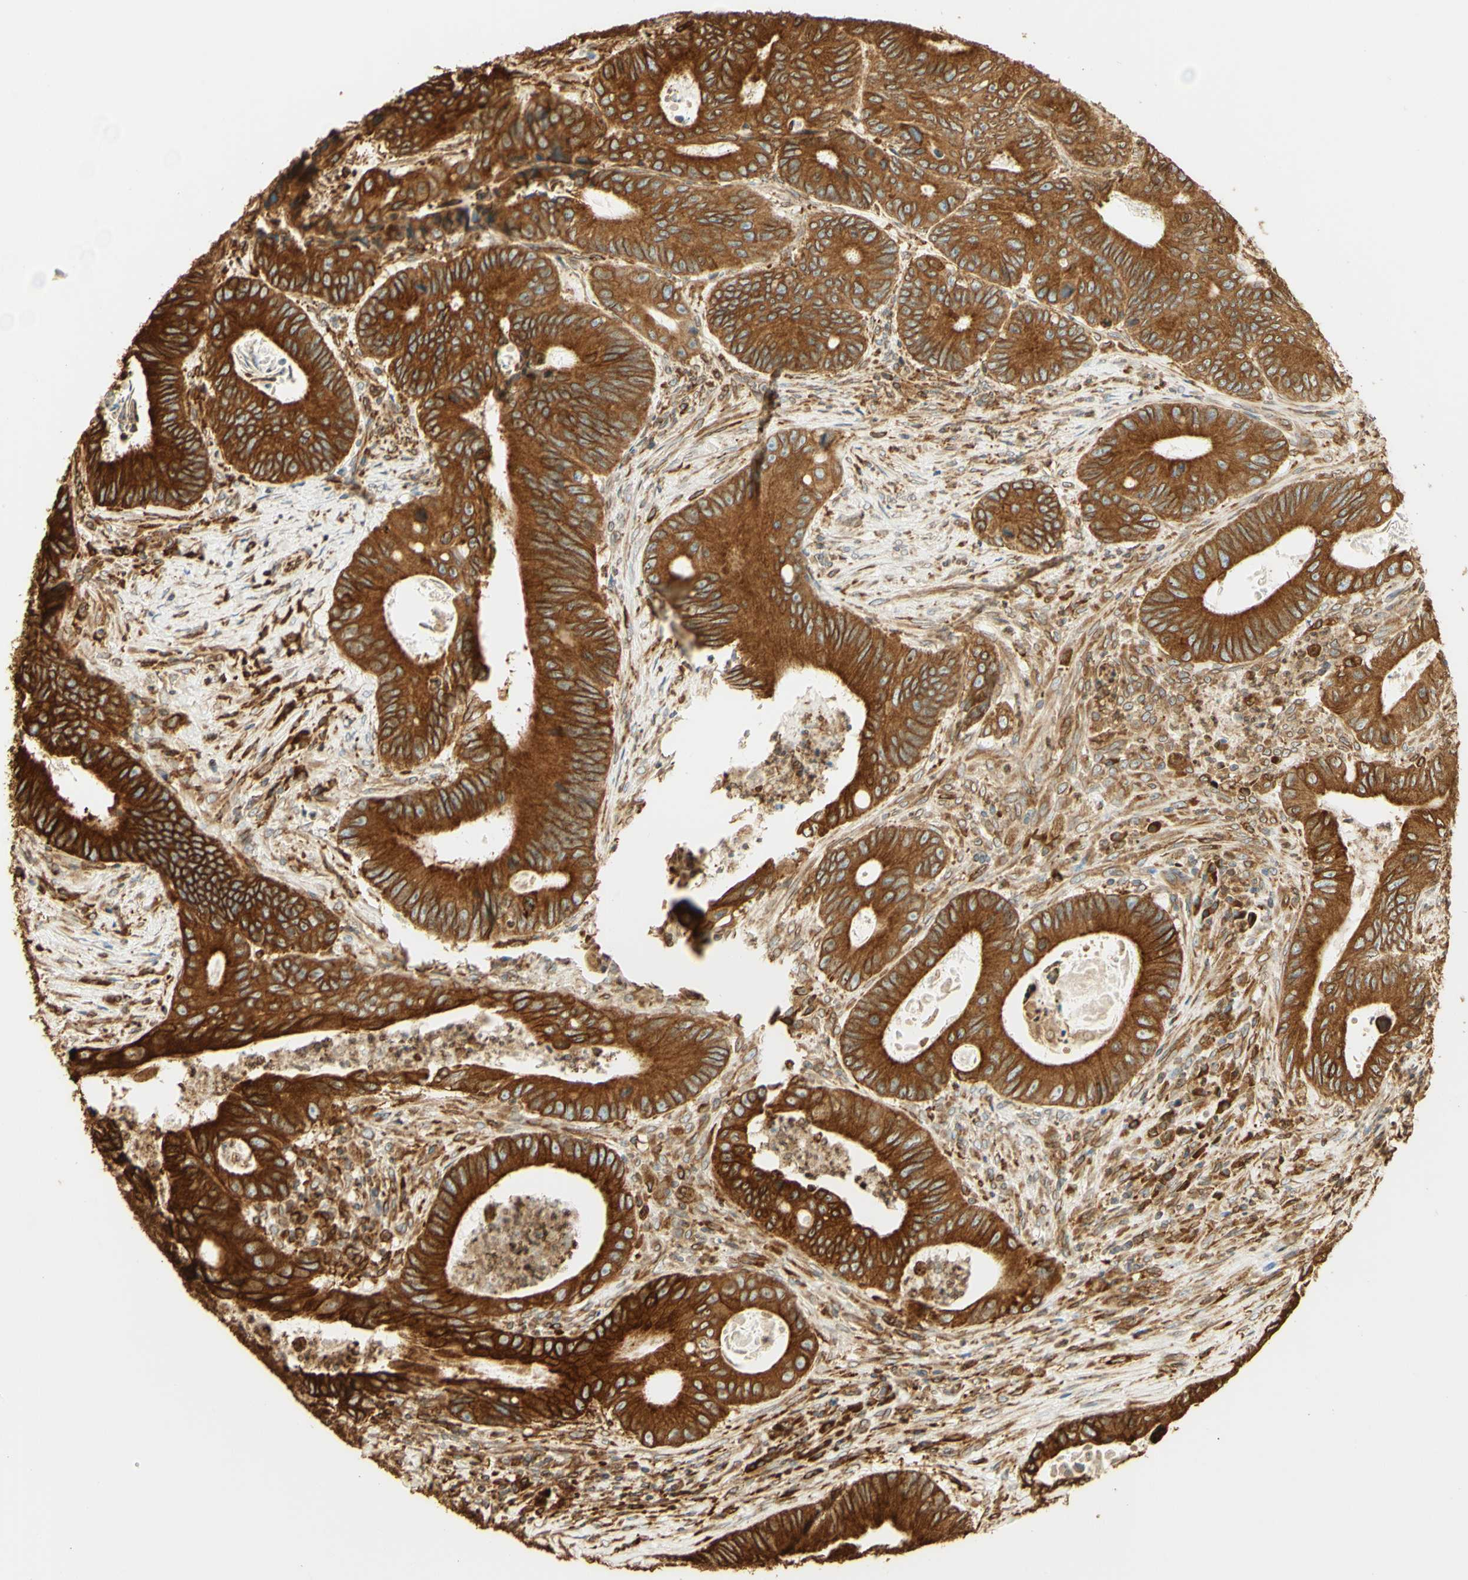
{"staining": {"intensity": "strong", "quantity": ">75%", "location": "cytoplasmic/membranous"}, "tissue": "colorectal cancer", "cell_type": "Tumor cells", "image_type": "cancer", "snomed": [{"axis": "morphology", "description": "Inflammation, NOS"}, {"axis": "morphology", "description": "Adenocarcinoma, NOS"}, {"axis": "topography", "description": "Colon"}], "caption": "Protein staining of colorectal adenocarcinoma tissue demonstrates strong cytoplasmic/membranous positivity in approximately >75% of tumor cells. Using DAB (3,3'-diaminobenzidine) (brown) and hematoxylin (blue) stains, captured at high magnification using brightfield microscopy.", "gene": "CANX", "patient": {"sex": "male", "age": 72}}